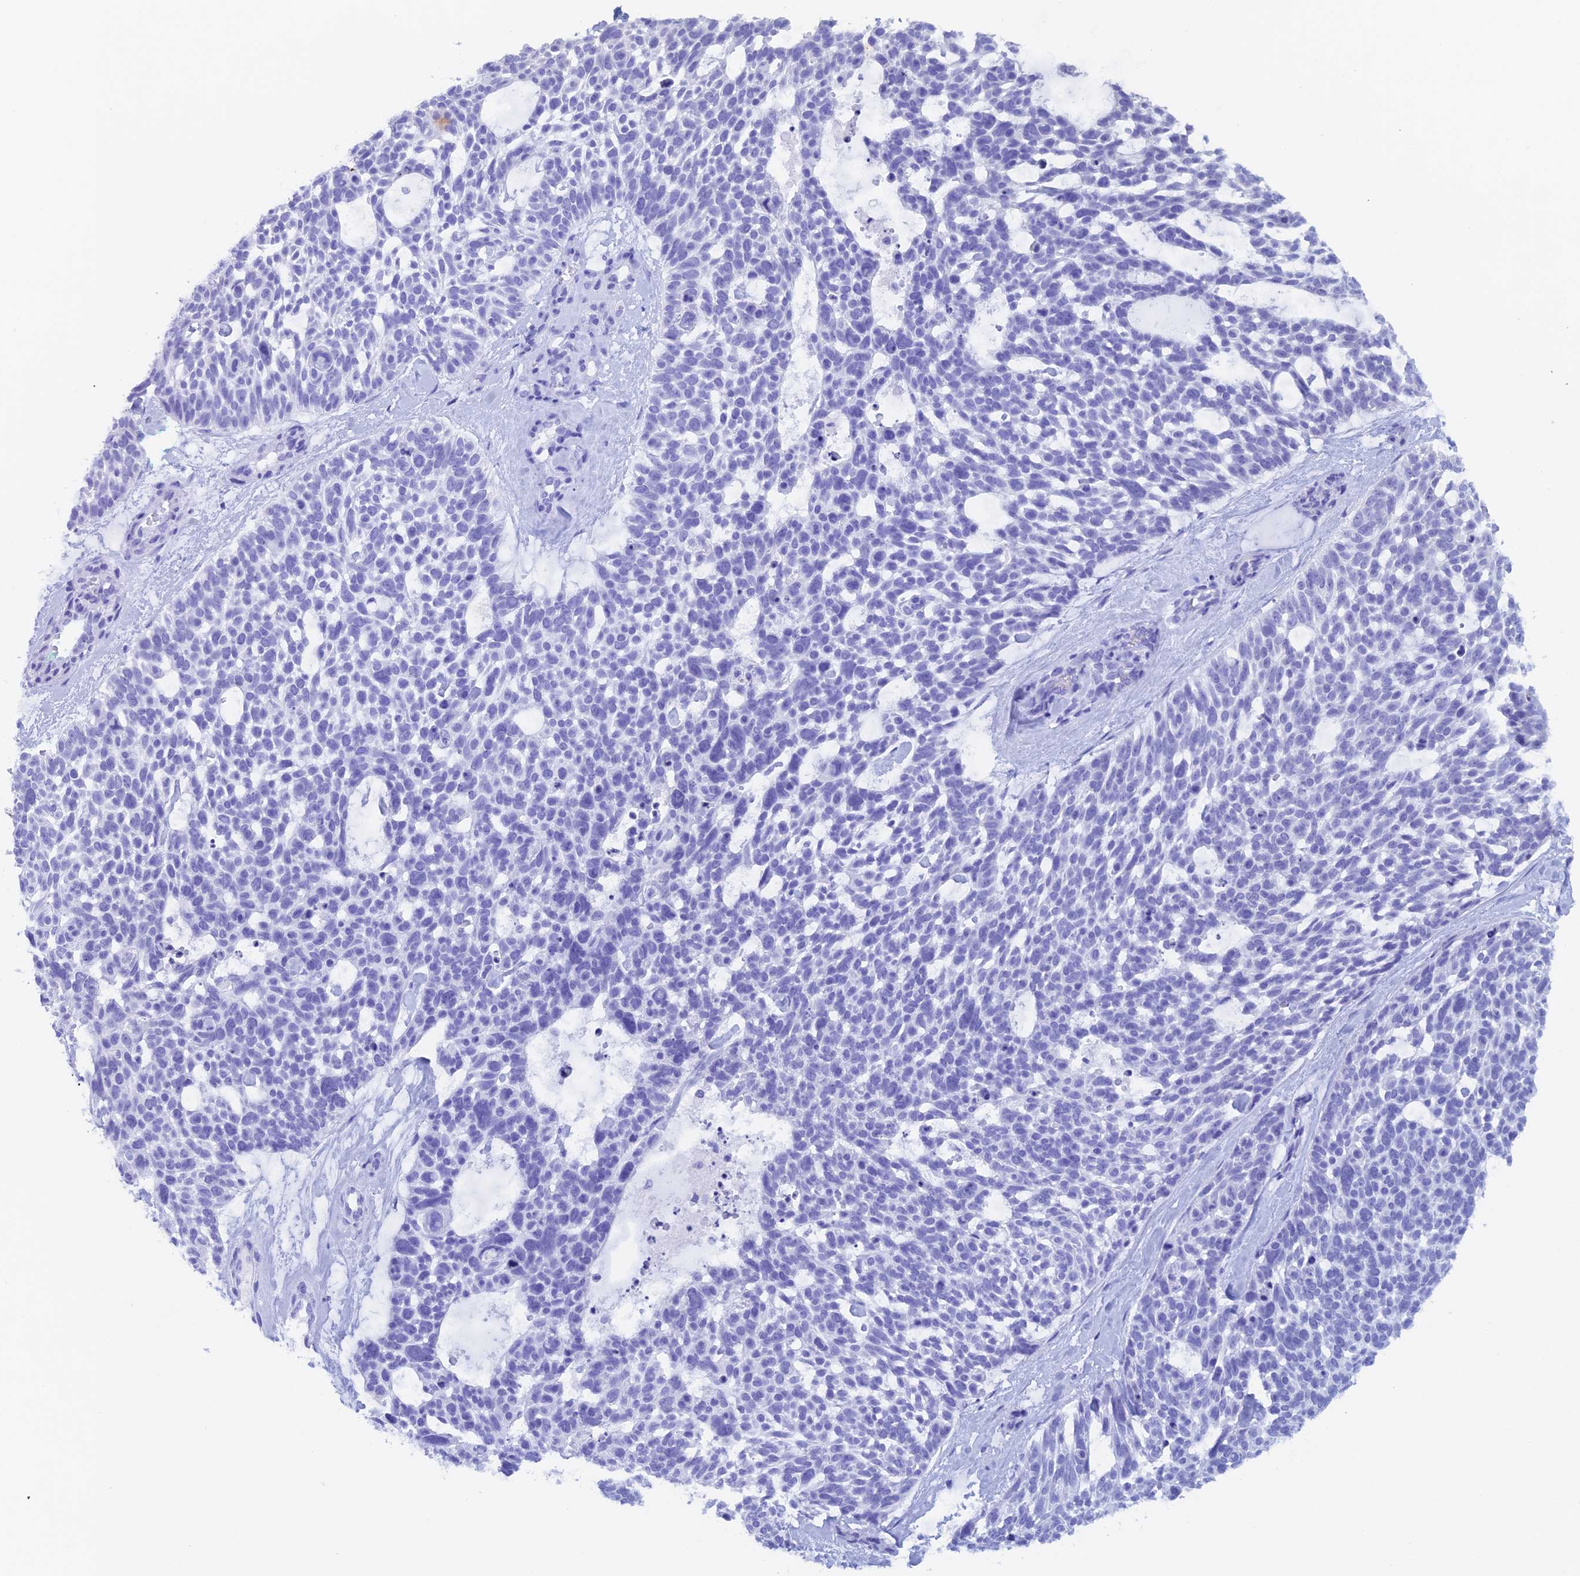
{"staining": {"intensity": "negative", "quantity": "none", "location": "none"}, "tissue": "skin cancer", "cell_type": "Tumor cells", "image_type": "cancer", "snomed": [{"axis": "morphology", "description": "Basal cell carcinoma"}, {"axis": "topography", "description": "Skin"}], "caption": "This is an IHC image of human skin cancer. There is no expression in tumor cells.", "gene": "PSMC3IP", "patient": {"sex": "male", "age": 88}}